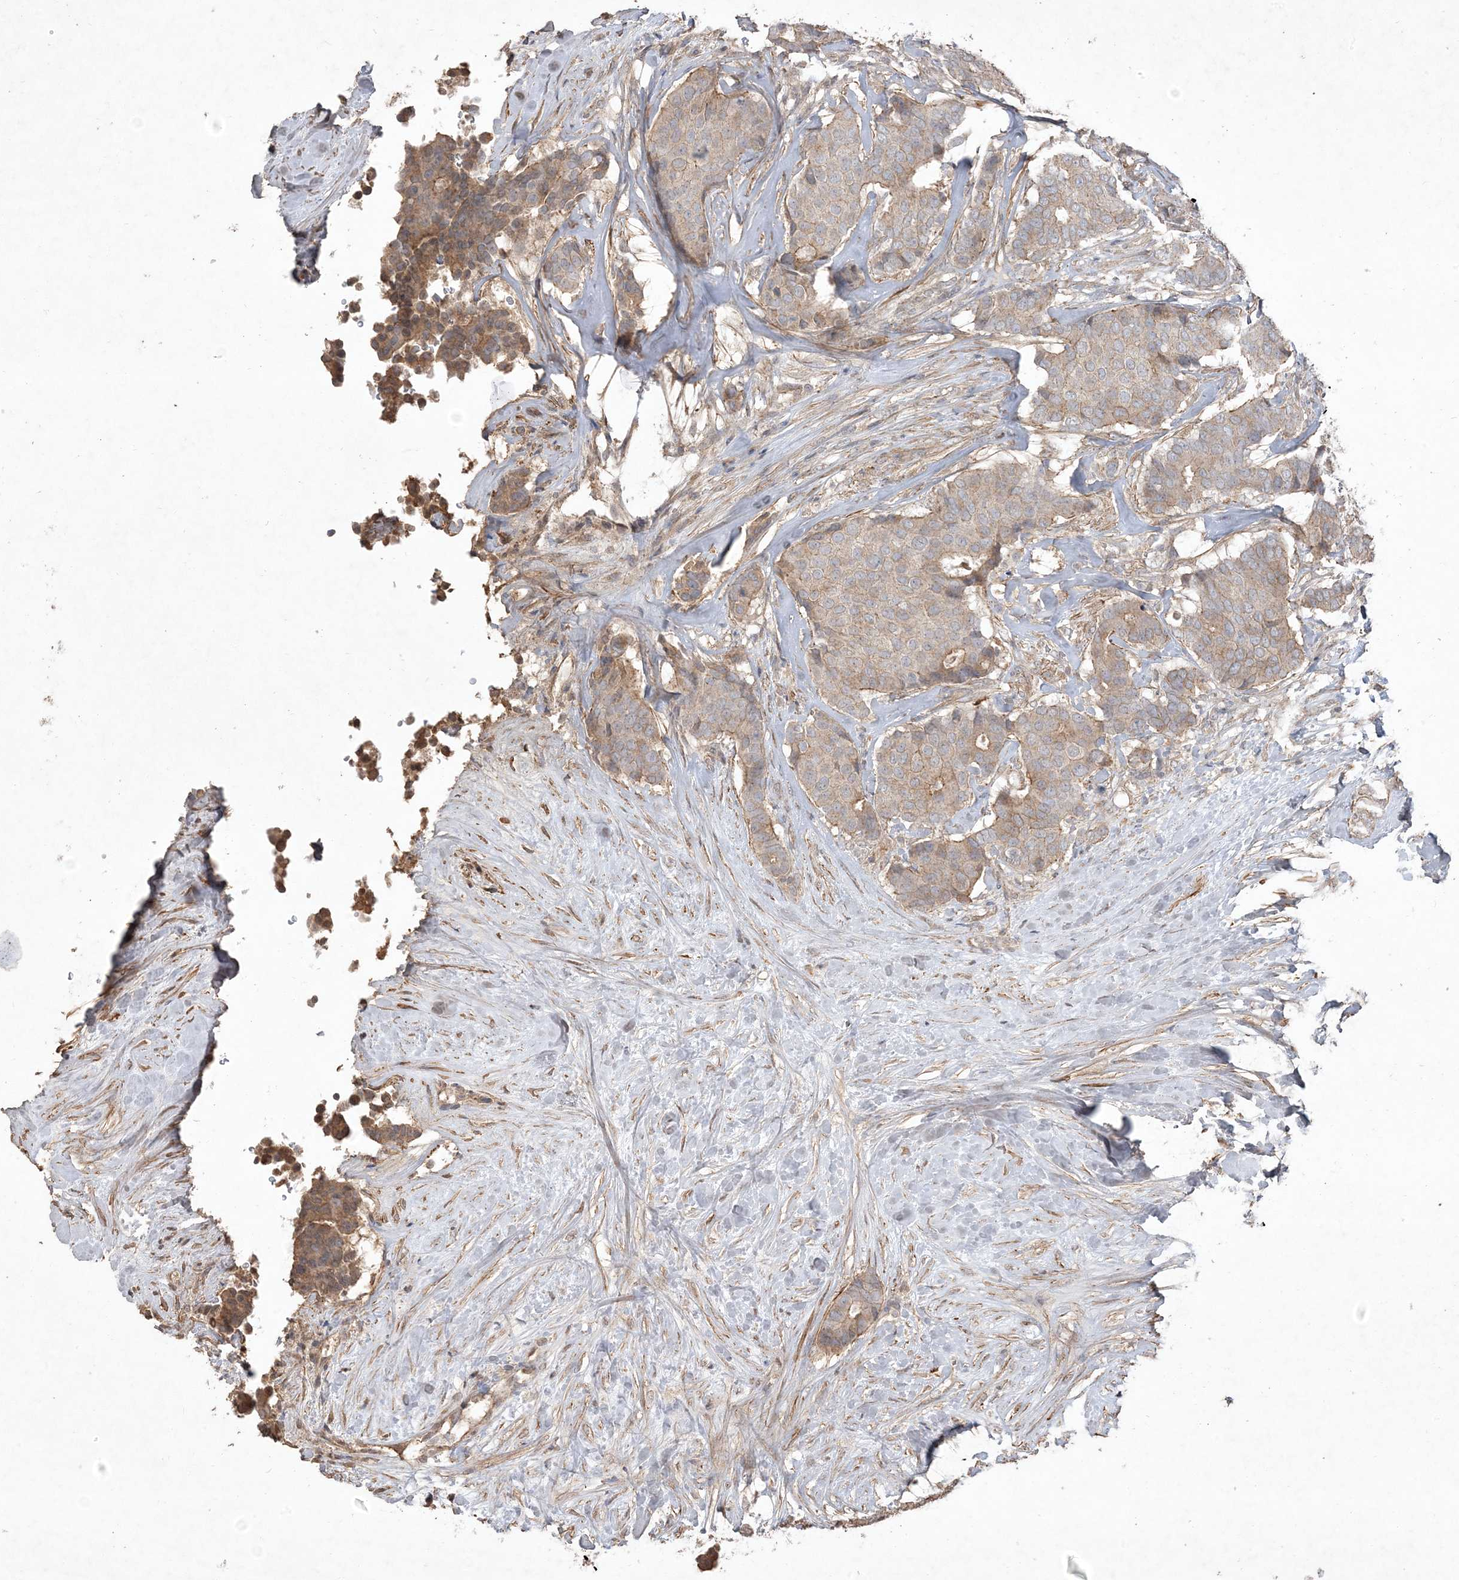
{"staining": {"intensity": "weak", "quantity": ">75%", "location": "cytoplasmic/membranous"}, "tissue": "breast cancer", "cell_type": "Tumor cells", "image_type": "cancer", "snomed": [{"axis": "morphology", "description": "Duct carcinoma"}, {"axis": "topography", "description": "Breast"}], "caption": "This micrograph demonstrates breast infiltrating ductal carcinoma stained with IHC to label a protein in brown. The cytoplasmic/membranous of tumor cells show weak positivity for the protein. Nuclei are counter-stained blue.", "gene": "PRRT3", "patient": {"sex": "female", "age": 75}}